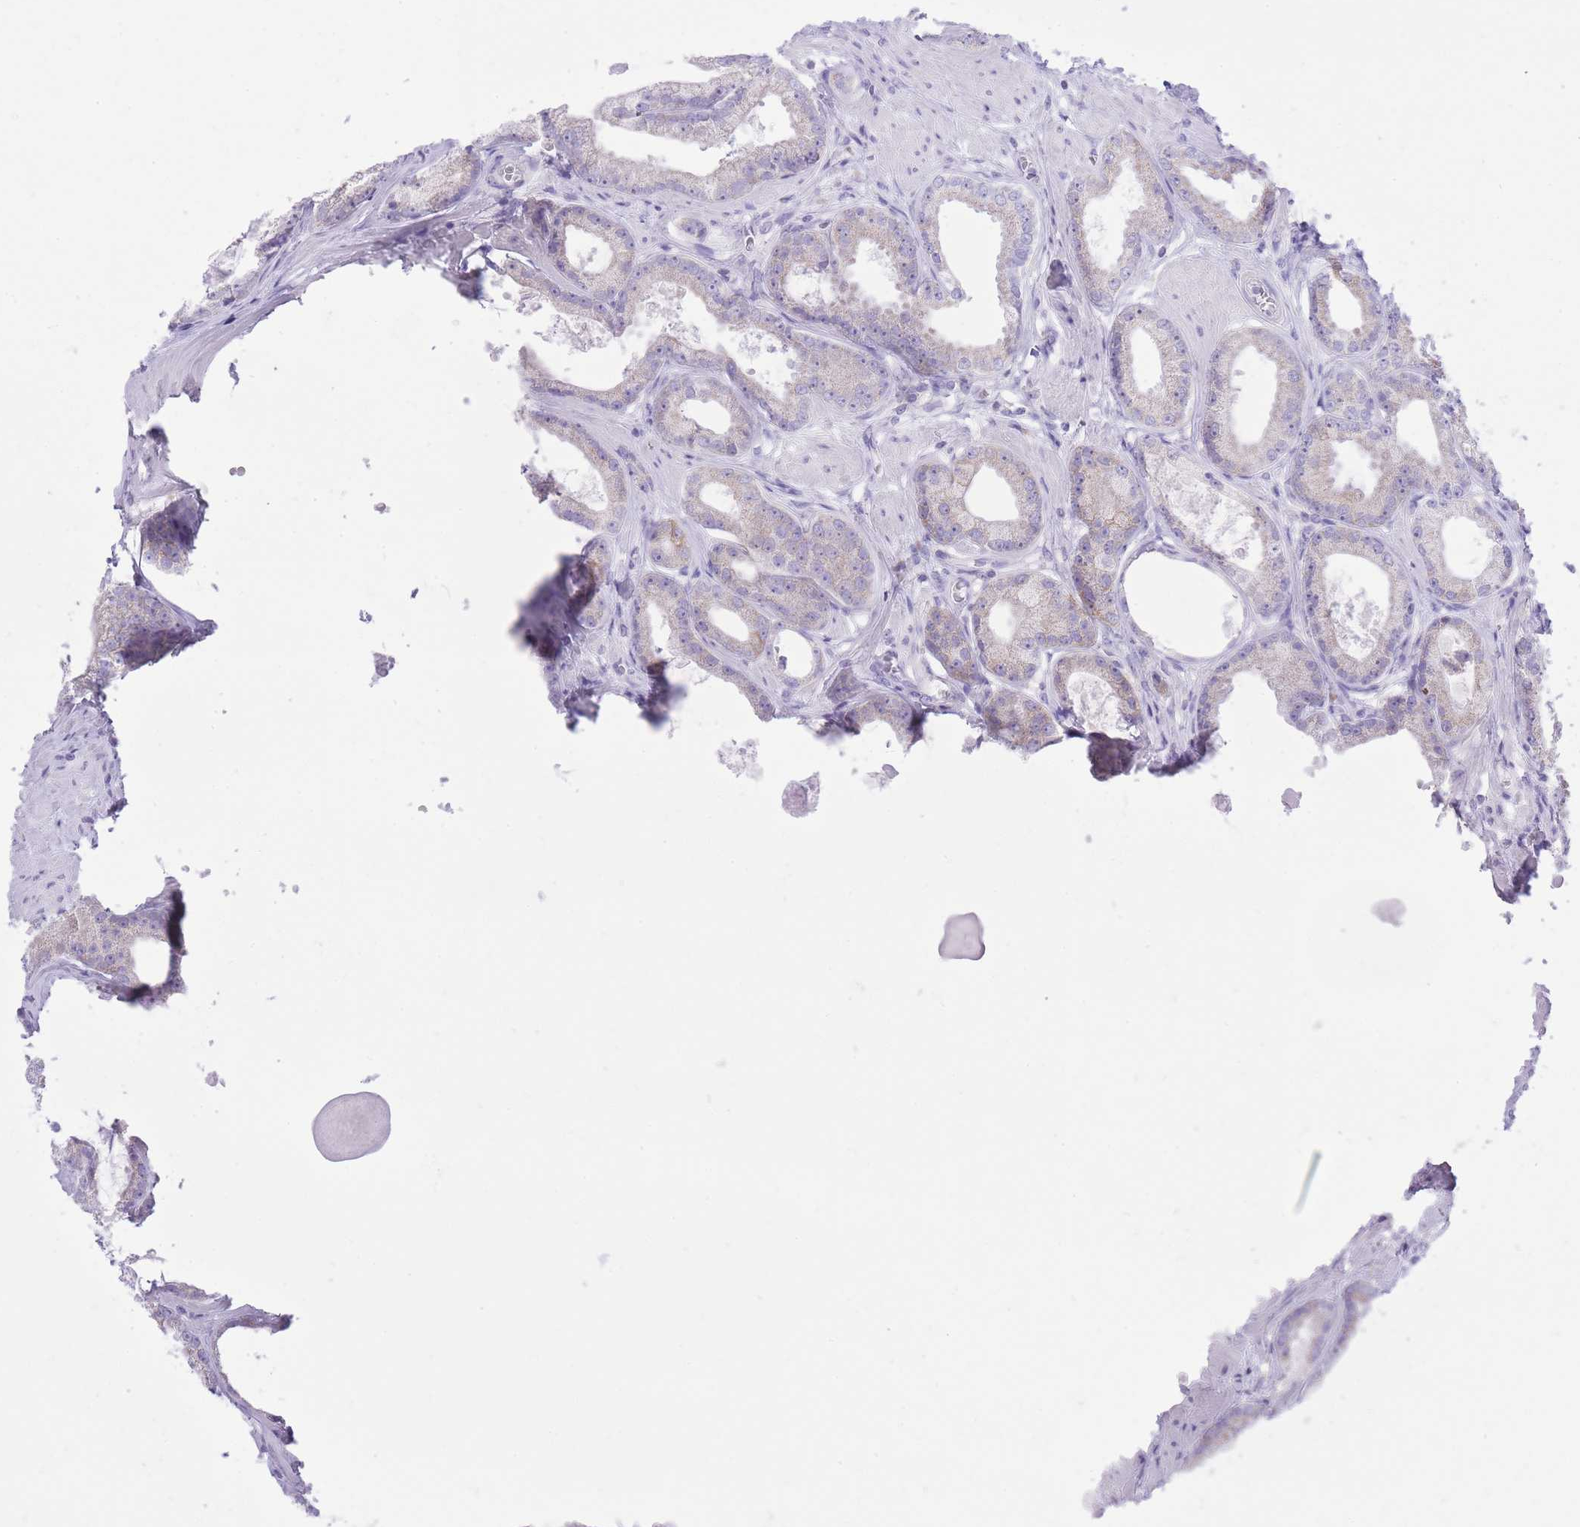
{"staining": {"intensity": "negative", "quantity": "none", "location": "none"}, "tissue": "prostate cancer", "cell_type": "Tumor cells", "image_type": "cancer", "snomed": [{"axis": "morphology", "description": "Adenocarcinoma, Low grade"}, {"axis": "topography", "description": "Prostate"}], "caption": "Immunohistochemistry (IHC) of human prostate cancer (adenocarcinoma (low-grade)) displays no staining in tumor cells. (DAB (3,3'-diaminobenzidine) IHC, high magnification).", "gene": "SLC4A4", "patient": {"sex": "male", "age": 64}}